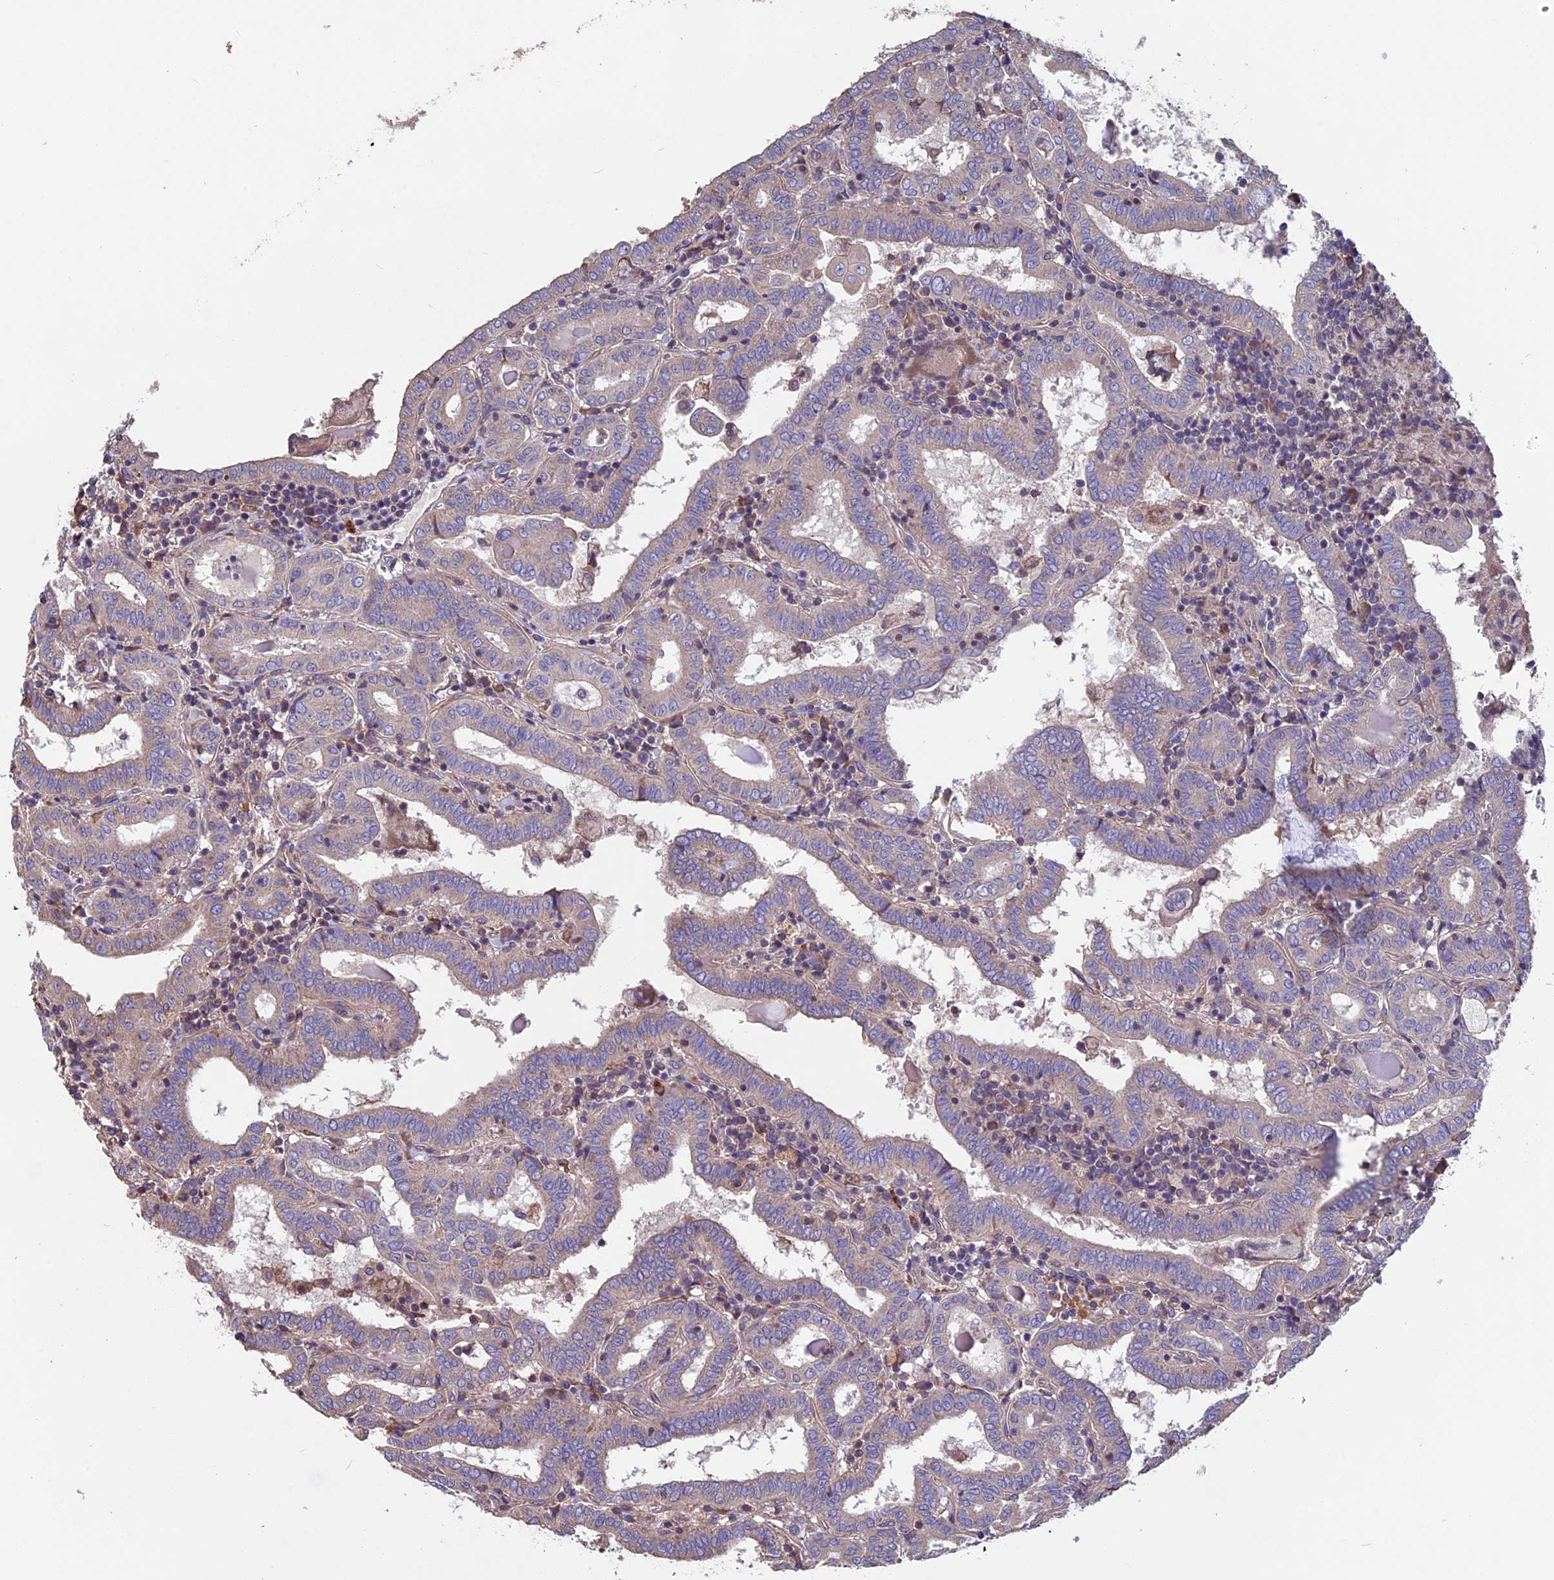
{"staining": {"intensity": "weak", "quantity": "<25%", "location": "cytoplasmic/membranous"}, "tissue": "thyroid cancer", "cell_type": "Tumor cells", "image_type": "cancer", "snomed": [{"axis": "morphology", "description": "Papillary adenocarcinoma, NOS"}, {"axis": "topography", "description": "Thyroid gland"}], "caption": "DAB (3,3'-diaminobenzidine) immunohistochemical staining of thyroid papillary adenocarcinoma exhibits no significant positivity in tumor cells.", "gene": "CCDC153", "patient": {"sex": "female", "age": 72}}